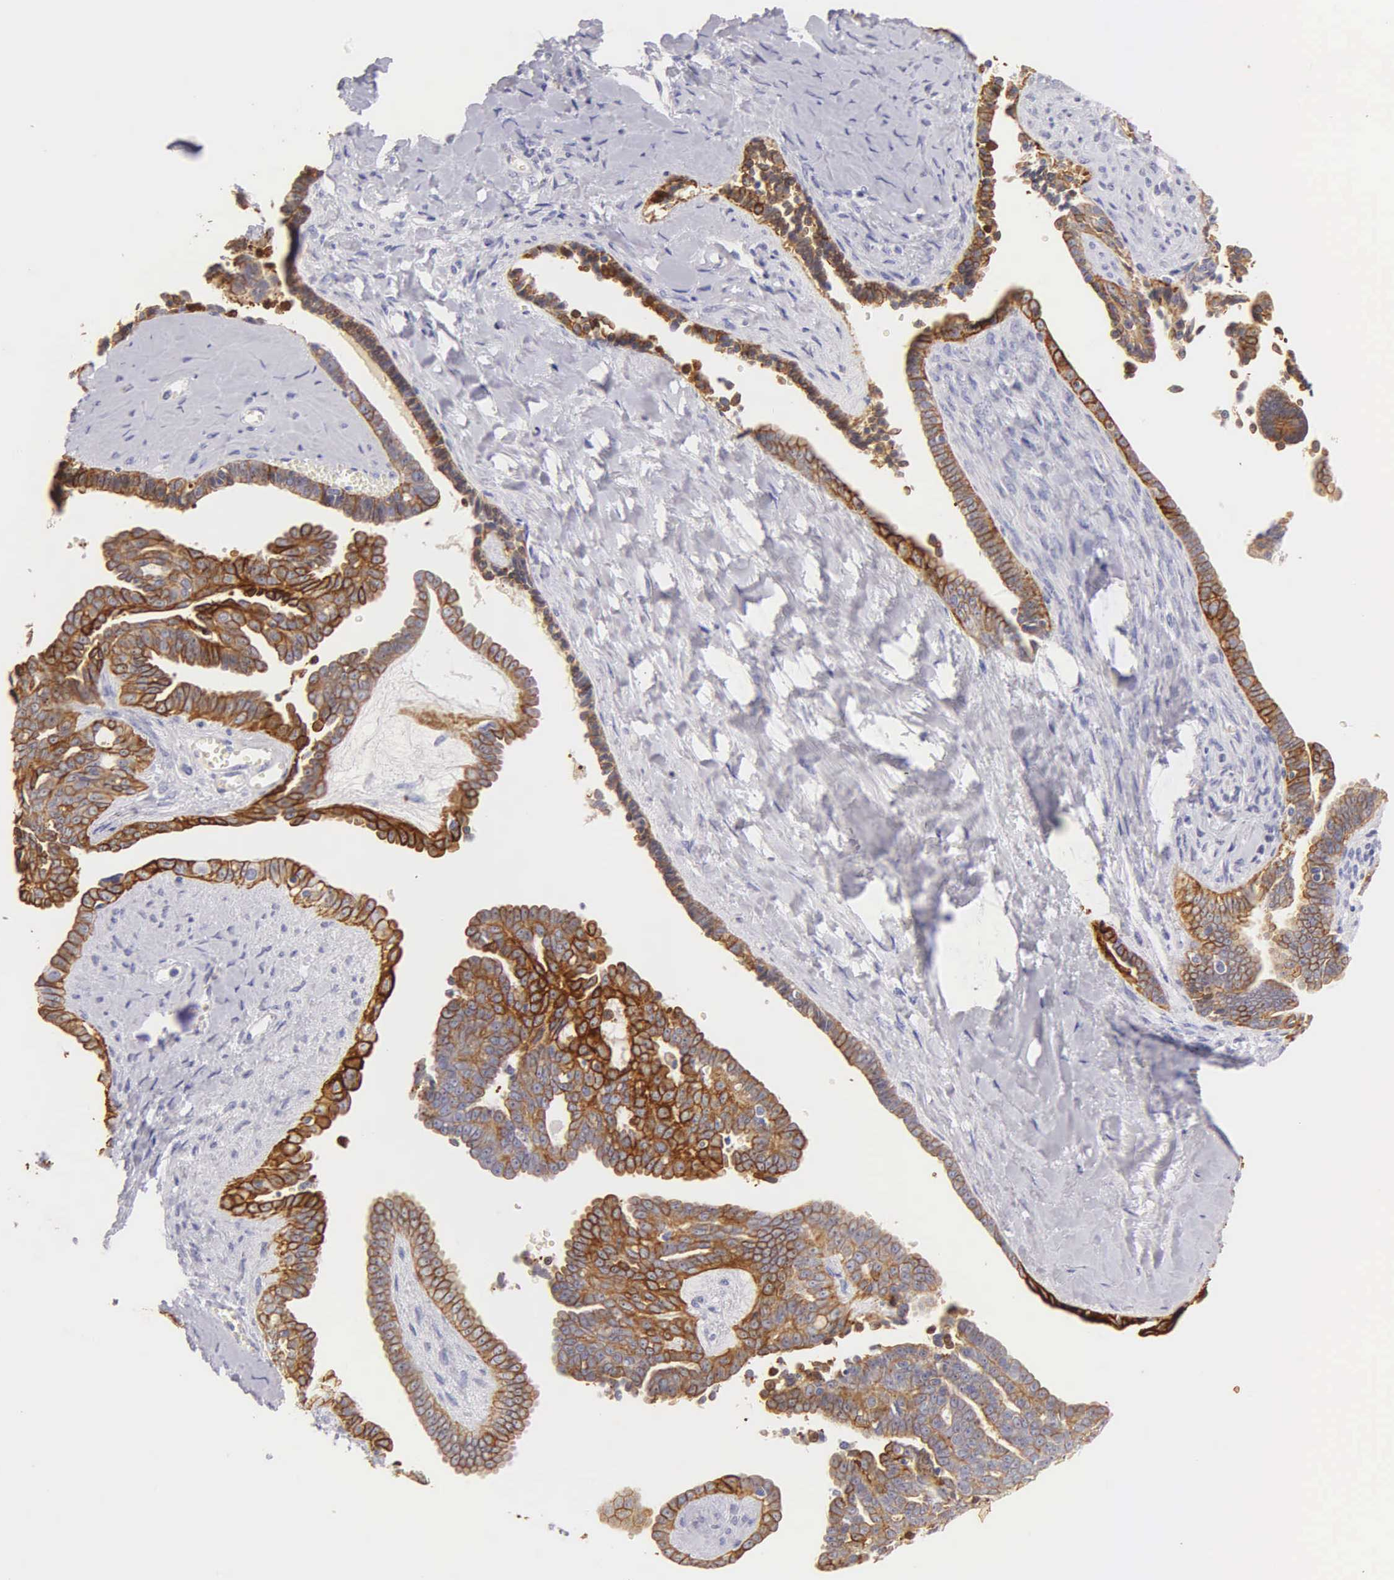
{"staining": {"intensity": "moderate", "quantity": ">75%", "location": "cytoplasmic/membranous"}, "tissue": "ovarian cancer", "cell_type": "Tumor cells", "image_type": "cancer", "snomed": [{"axis": "morphology", "description": "Cystadenocarcinoma, serous, NOS"}, {"axis": "topography", "description": "Ovary"}], "caption": "A medium amount of moderate cytoplasmic/membranous staining is identified in approximately >75% of tumor cells in ovarian serous cystadenocarcinoma tissue.", "gene": "KRT17", "patient": {"sex": "female", "age": 71}}